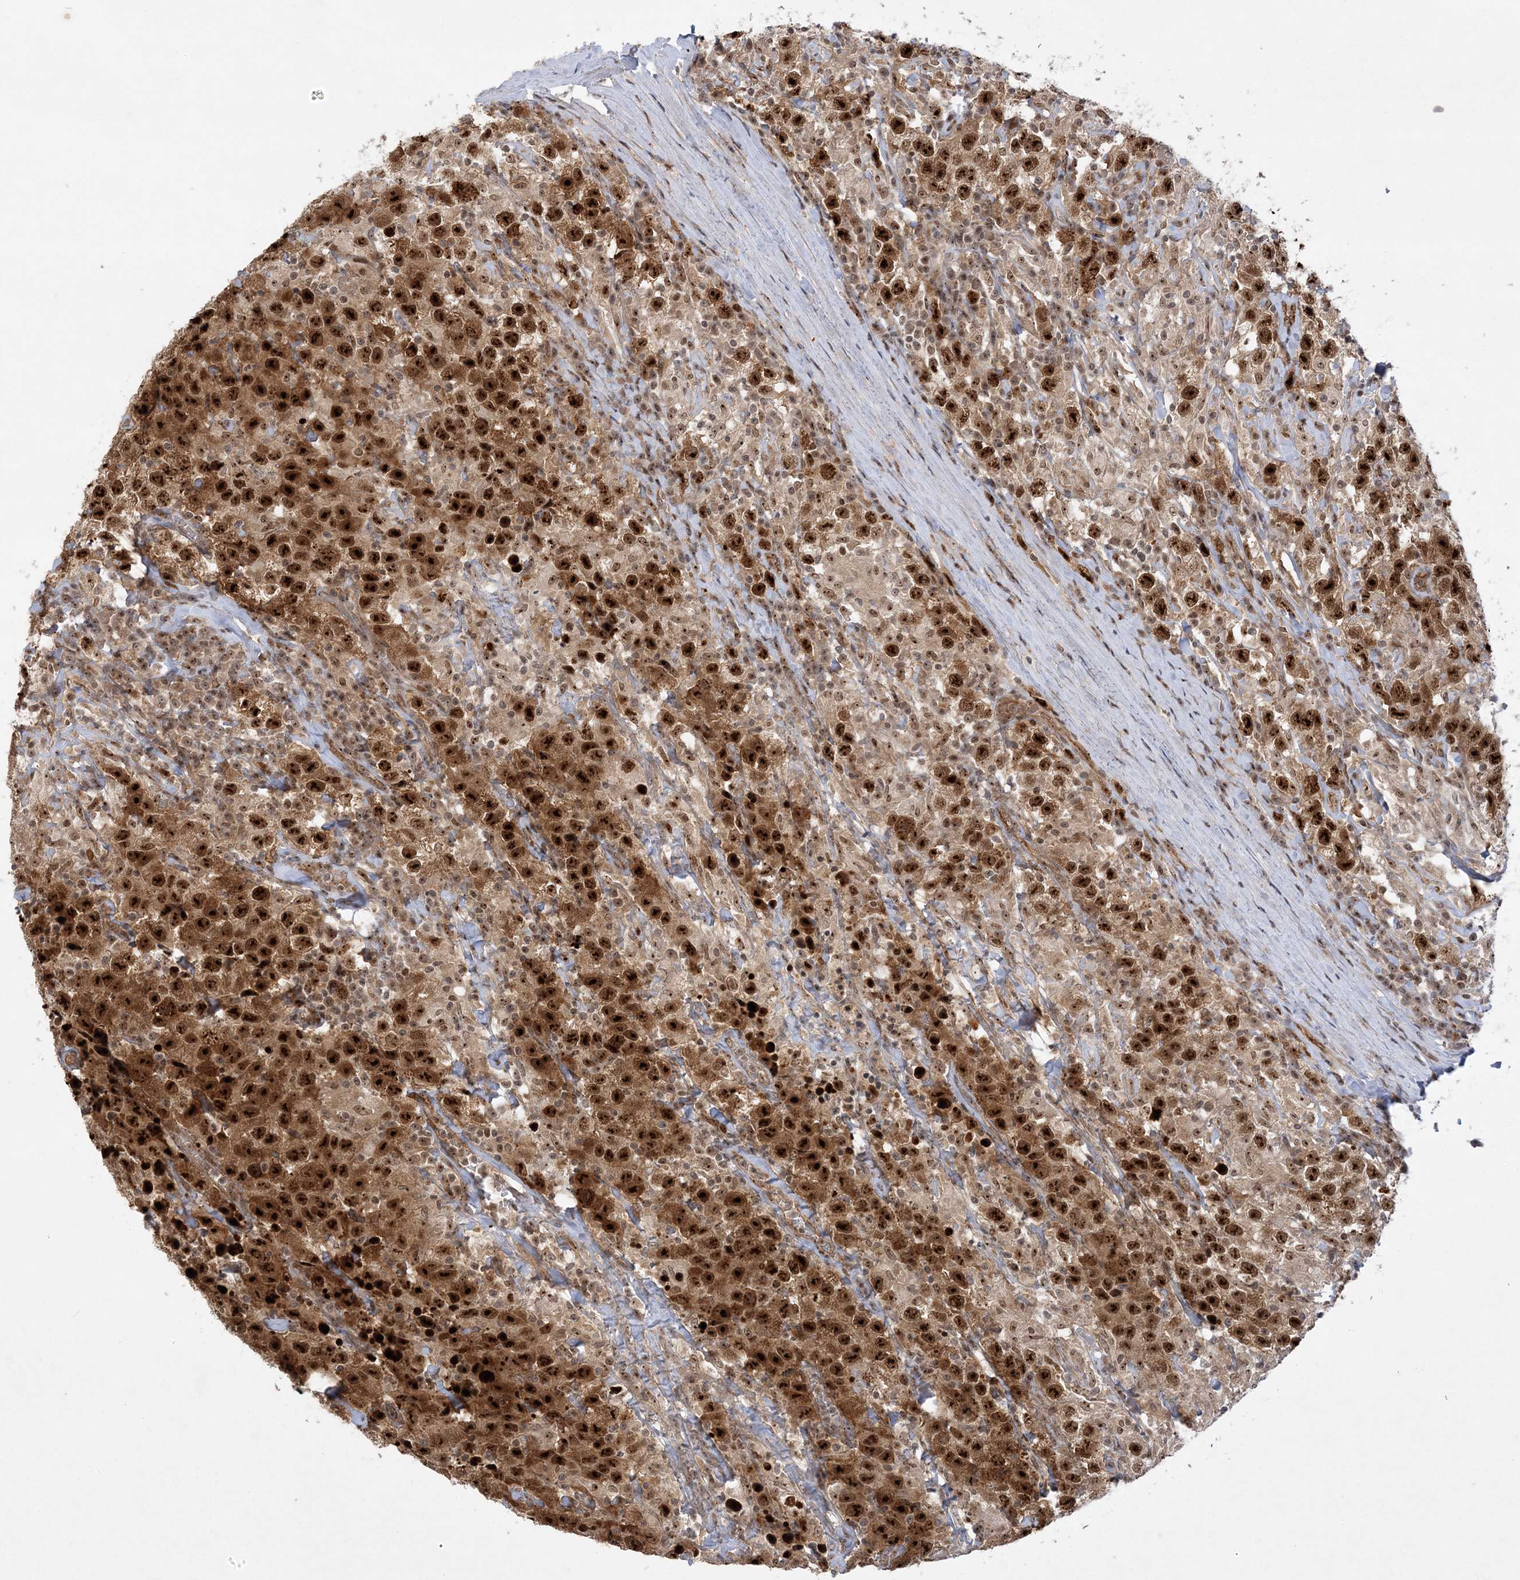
{"staining": {"intensity": "strong", "quantity": ">75%", "location": "cytoplasmic/membranous,nuclear"}, "tissue": "testis cancer", "cell_type": "Tumor cells", "image_type": "cancer", "snomed": [{"axis": "morphology", "description": "Seminoma, NOS"}, {"axis": "topography", "description": "Testis"}], "caption": "There is high levels of strong cytoplasmic/membranous and nuclear expression in tumor cells of seminoma (testis), as demonstrated by immunohistochemical staining (brown color).", "gene": "NPM3", "patient": {"sex": "male", "age": 41}}